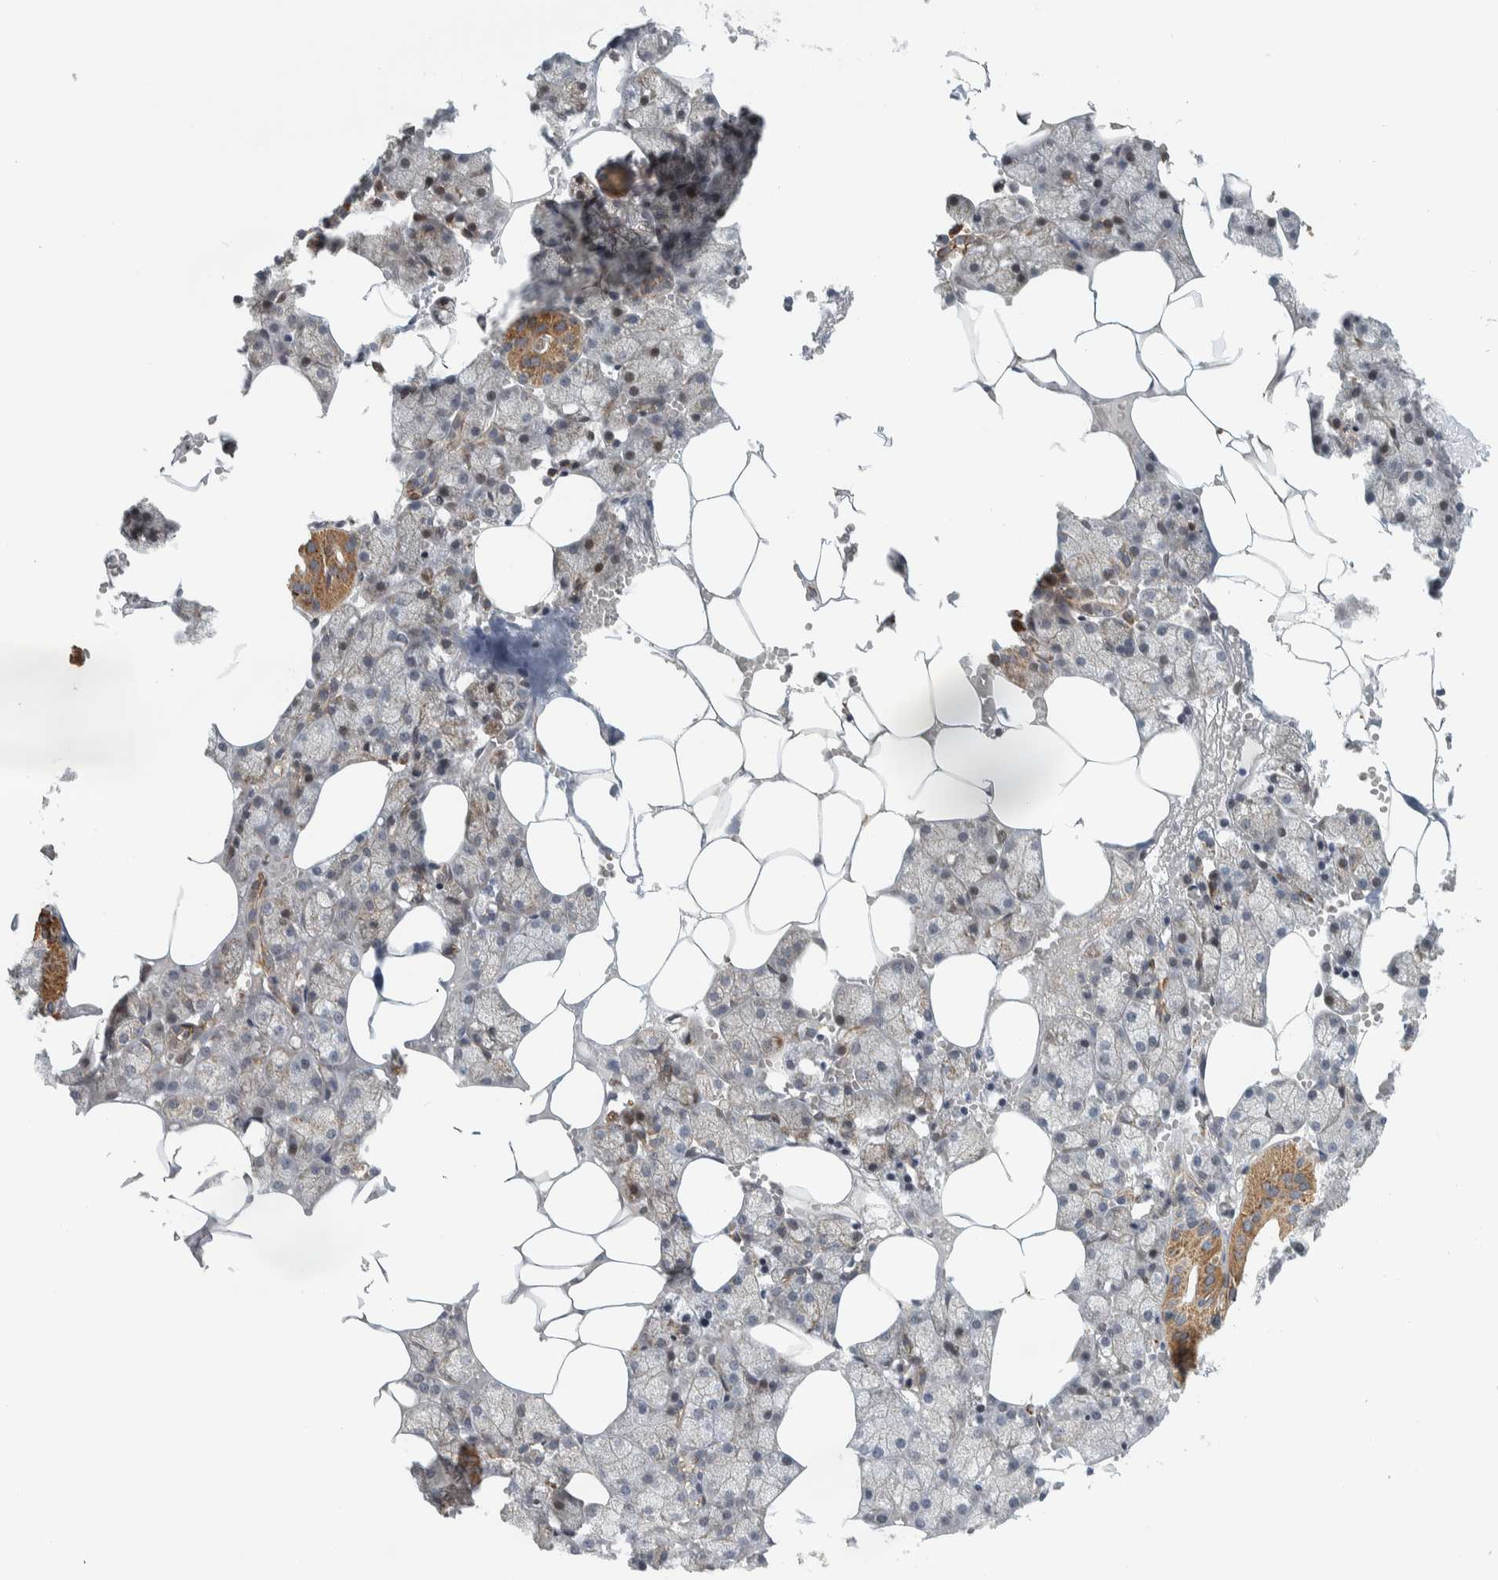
{"staining": {"intensity": "moderate", "quantity": "<25%", "location": "cytoplasmic/membranous"}, "tissue": "salivary gland", "cell_type": "Glandular cells", "image_type": "normal", "snomed": [{"axis": "morphology", "description": "Normal tissue, NOS"}, {"axis": "topography", "description": "Salivary gland"}], "caption": "This histopathology image reveals normal salivary gland stained with immunohistochemistry to label a protein in brown. The cytoplasmic/membranous of glandular cells show moderate positivity for the protein. Nuclei are counter-stained blue.", "gene": "AFP", "patient": {"sex": "male", "age": 62}}